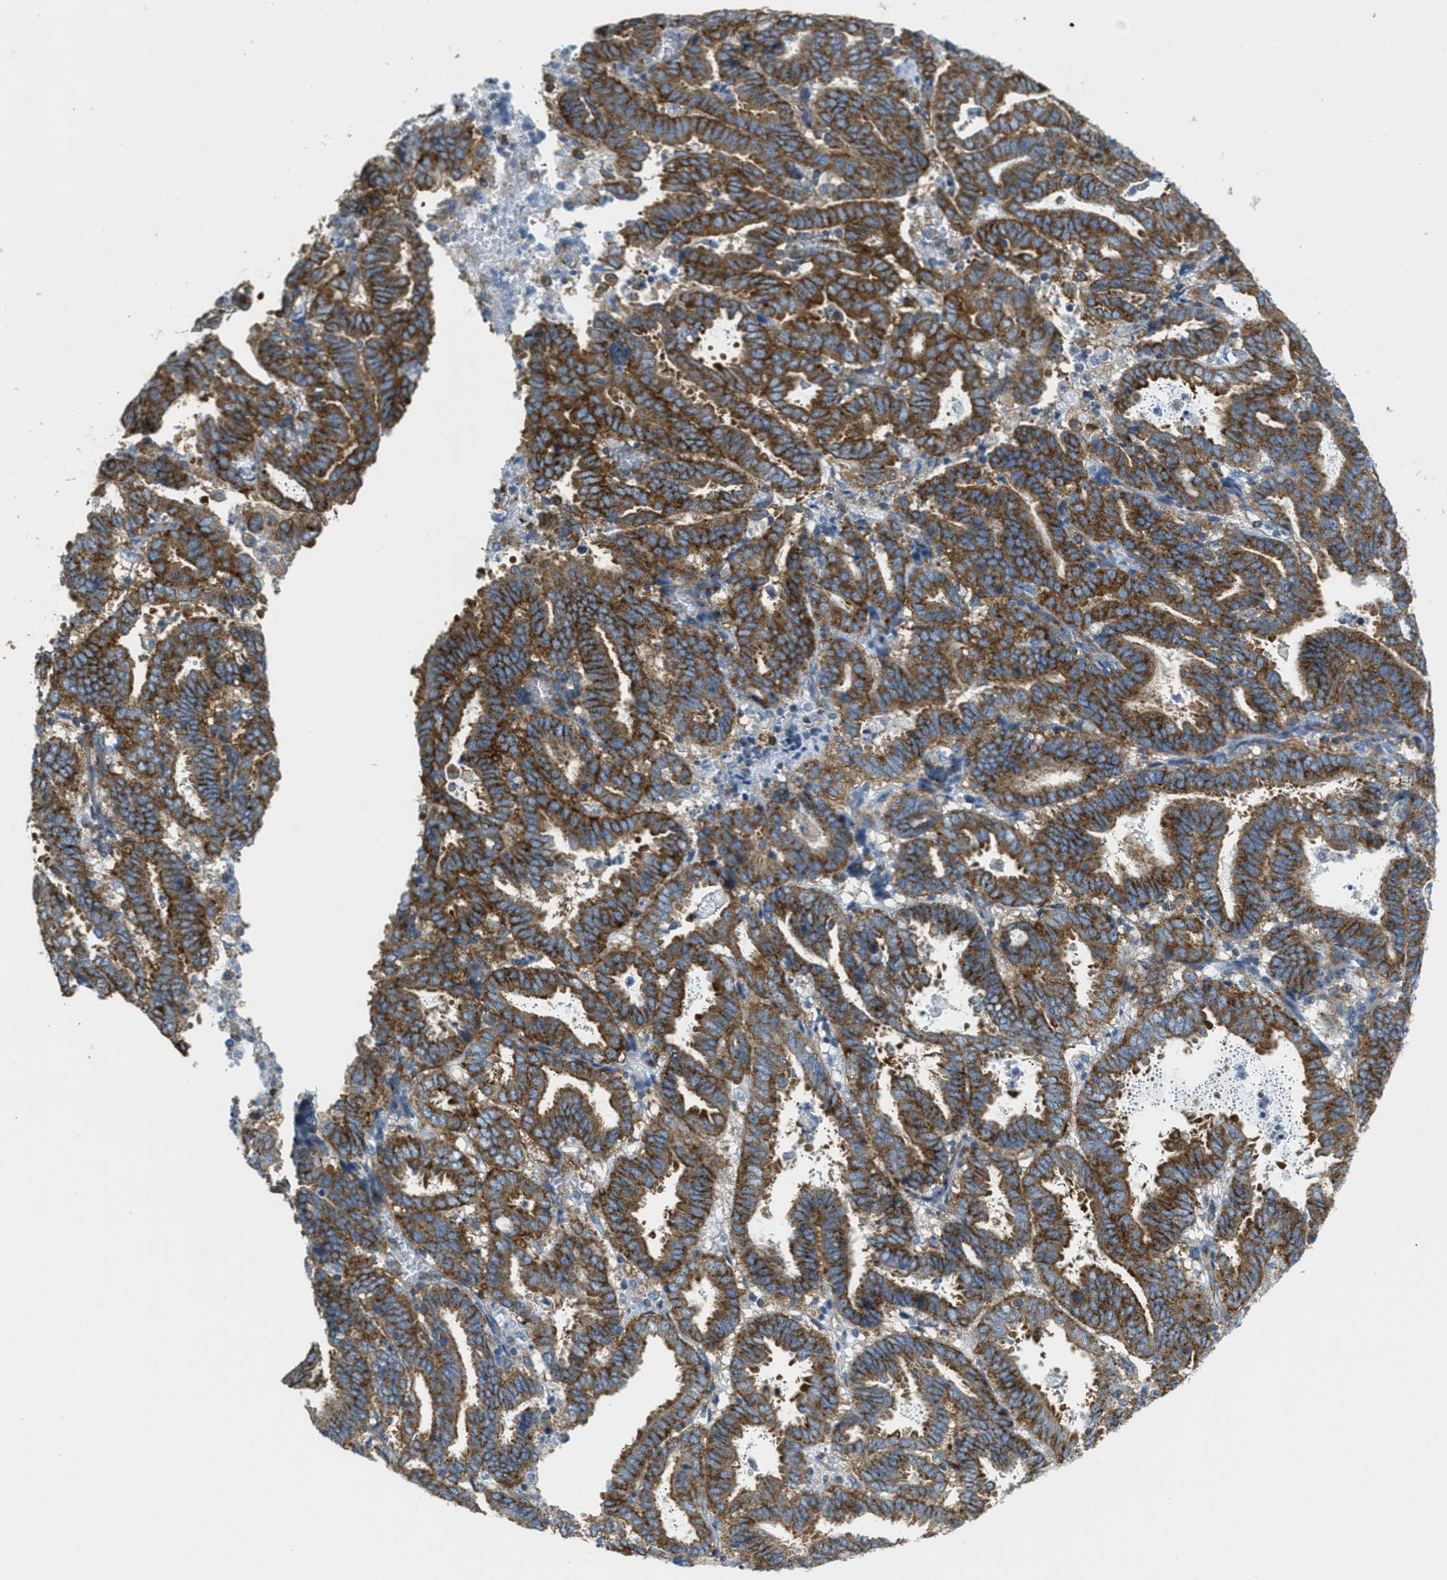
{"staining": {"intensity": "strong", "quantity": ">75%", "location": "cytoplasmic/membranous"}, "tissue": "endometrial cancer", "cell_type": "Tumor cells", "image_type": "cancer", "snomed": [{"axis": "morphology", "description": "Adenocarcinoma, NOS"}, {"axis": "topography", "description": "Uterus"}], "caption": "Protein expression analysis of human endometrial cancer reveals strong cytoplasmic/membranous staining in approximately >75% of tumor cells. (brown staining indicates protein expression, while blue staining denotes nuclei).", "gene": "AP2B1", "patient": {"sex": "female", "age": 83}}